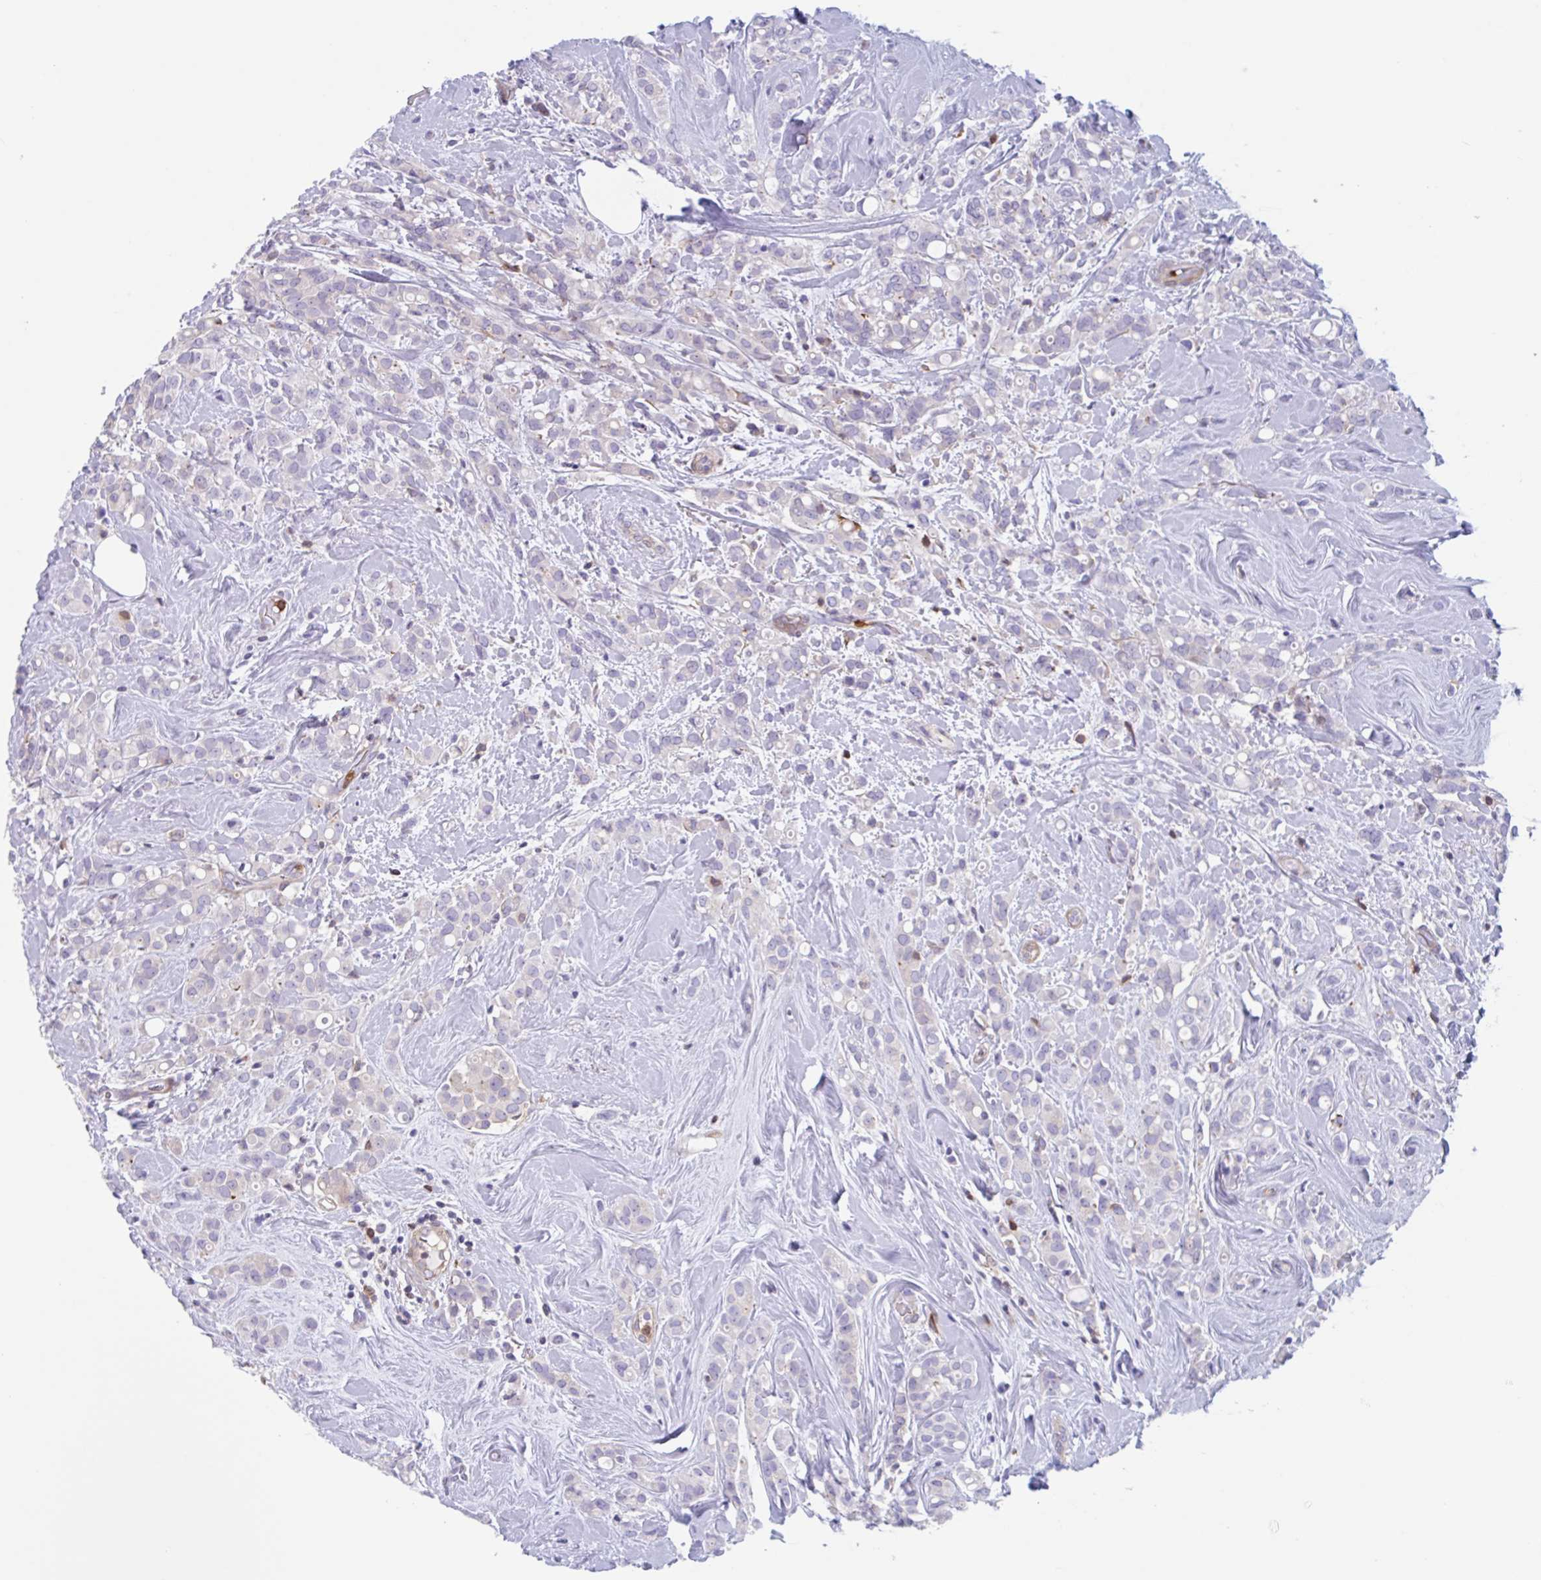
{"staining": {"intensity": "negative", "quantity": "none", "location": "none"}, "tissue": "breast cancer", "cell_type": "Tumor cells", "image_type": "cancer", "snomed": [{"axis": "morphology", "description": "Lobular carcinoma"}, {"axis": "topography", "description": "Breast"}], "caption": "A high-resolution photomicrograph shows IHC staining of lobular carcinoma (breast), which demonstrates no significant expression in tumor cells.", "gene": "EFHD1", "patient": {"sex": "female", "age": 68}}